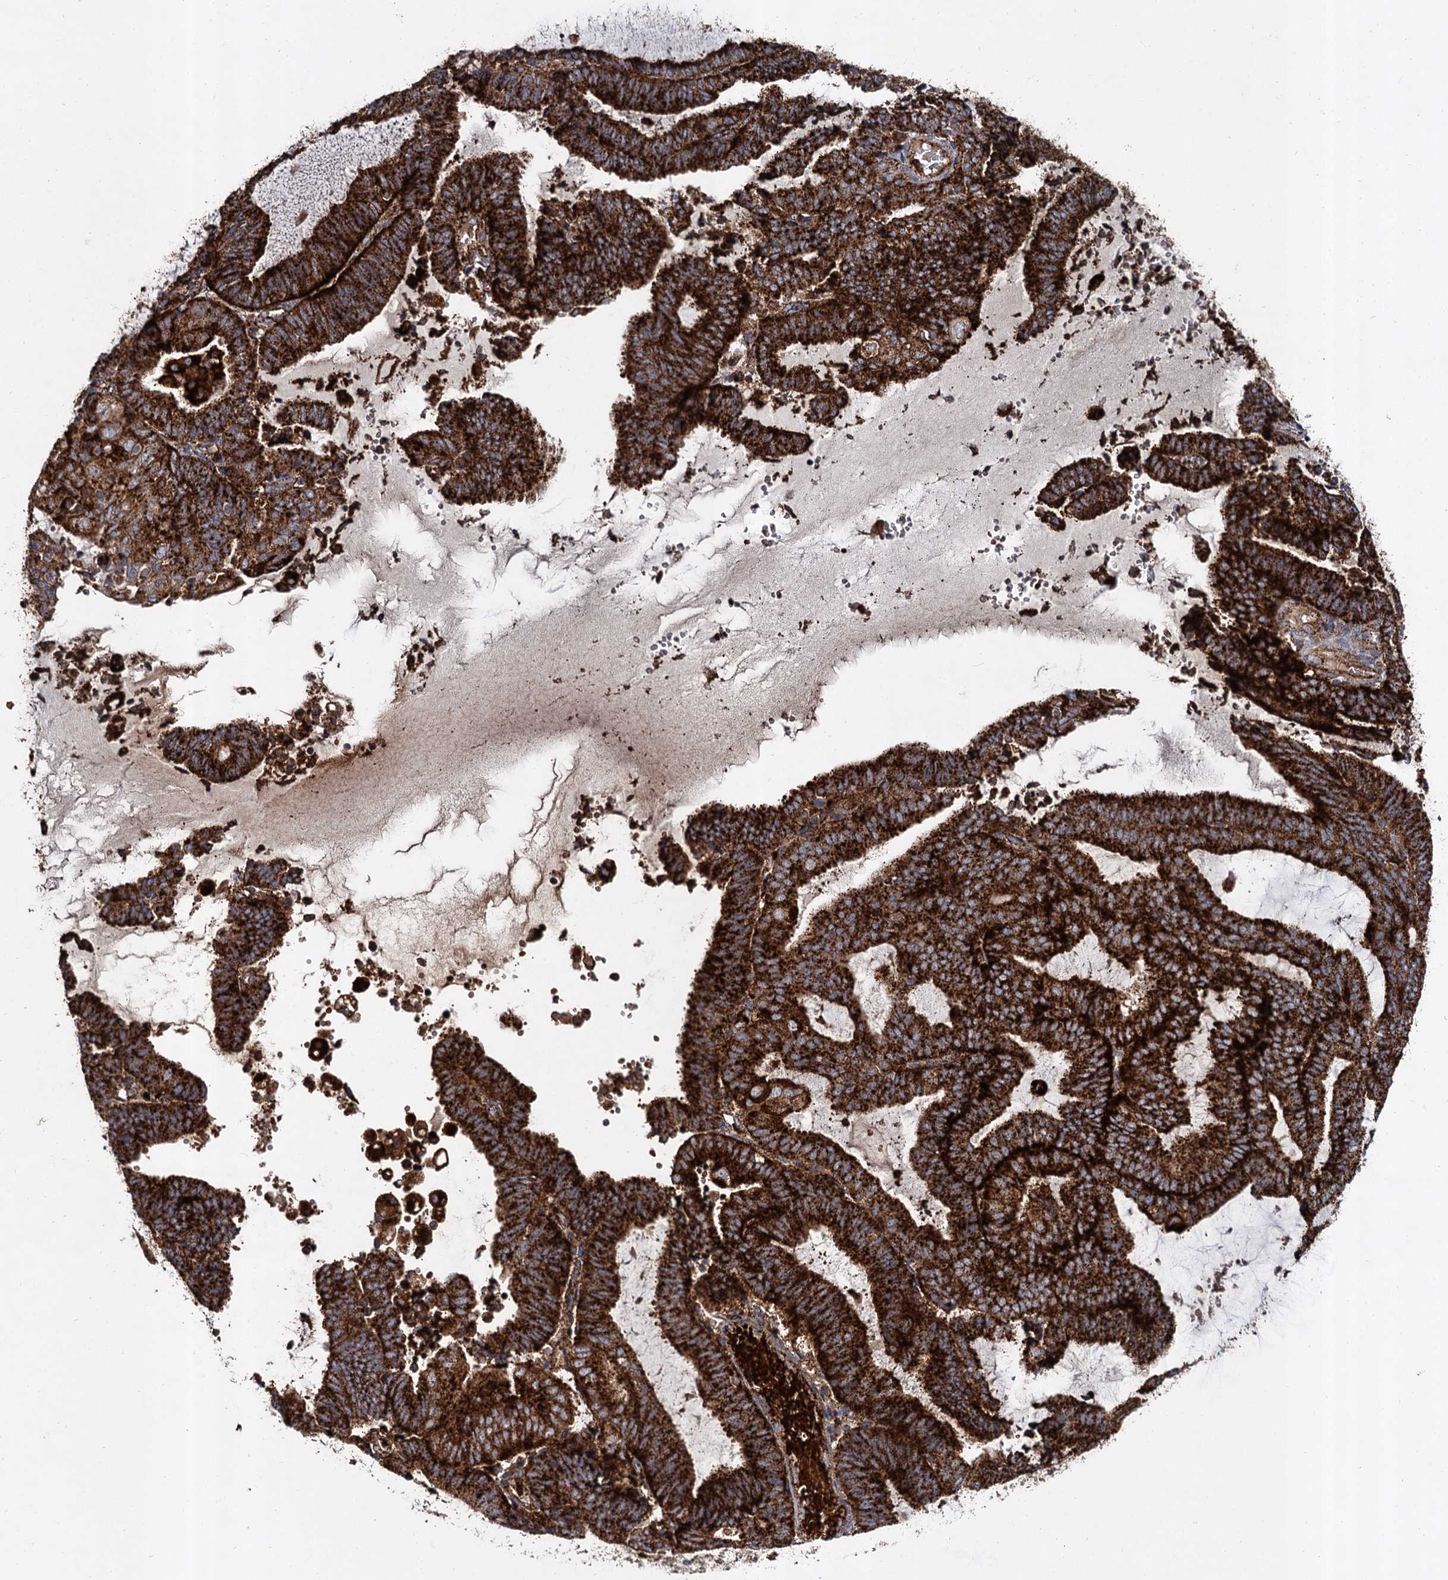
{"staining": {"intensity": "strong", "quantity": ">75%", "location": "cytoplasmic/membranous"}, "tissue": "endometrial cancer", "cell_type": "Tumor cells", "image_type": "cancer", "snomed": [{"axis": "morphology", "description": "Adenocarcinoma, NOS"}, {"axis": "topography", "description": "Endometrium"}], "caption": "Immunohistochemistry (IHC) staining of endometrial adenocarcinoma, which demonstrates high levels of strong cytoplasmic/membranous staining in about >75% of tumor cells indicating strong cytoplasmic/membranous protein staining. The staining was performed using DAB (3,3'-diaminobenzidine) (brown) for protein detection and nuclei were counterstained in hematoxylin (blue).", "gene": "GBA1", "patient": {"sex": "female", "age": 81}}